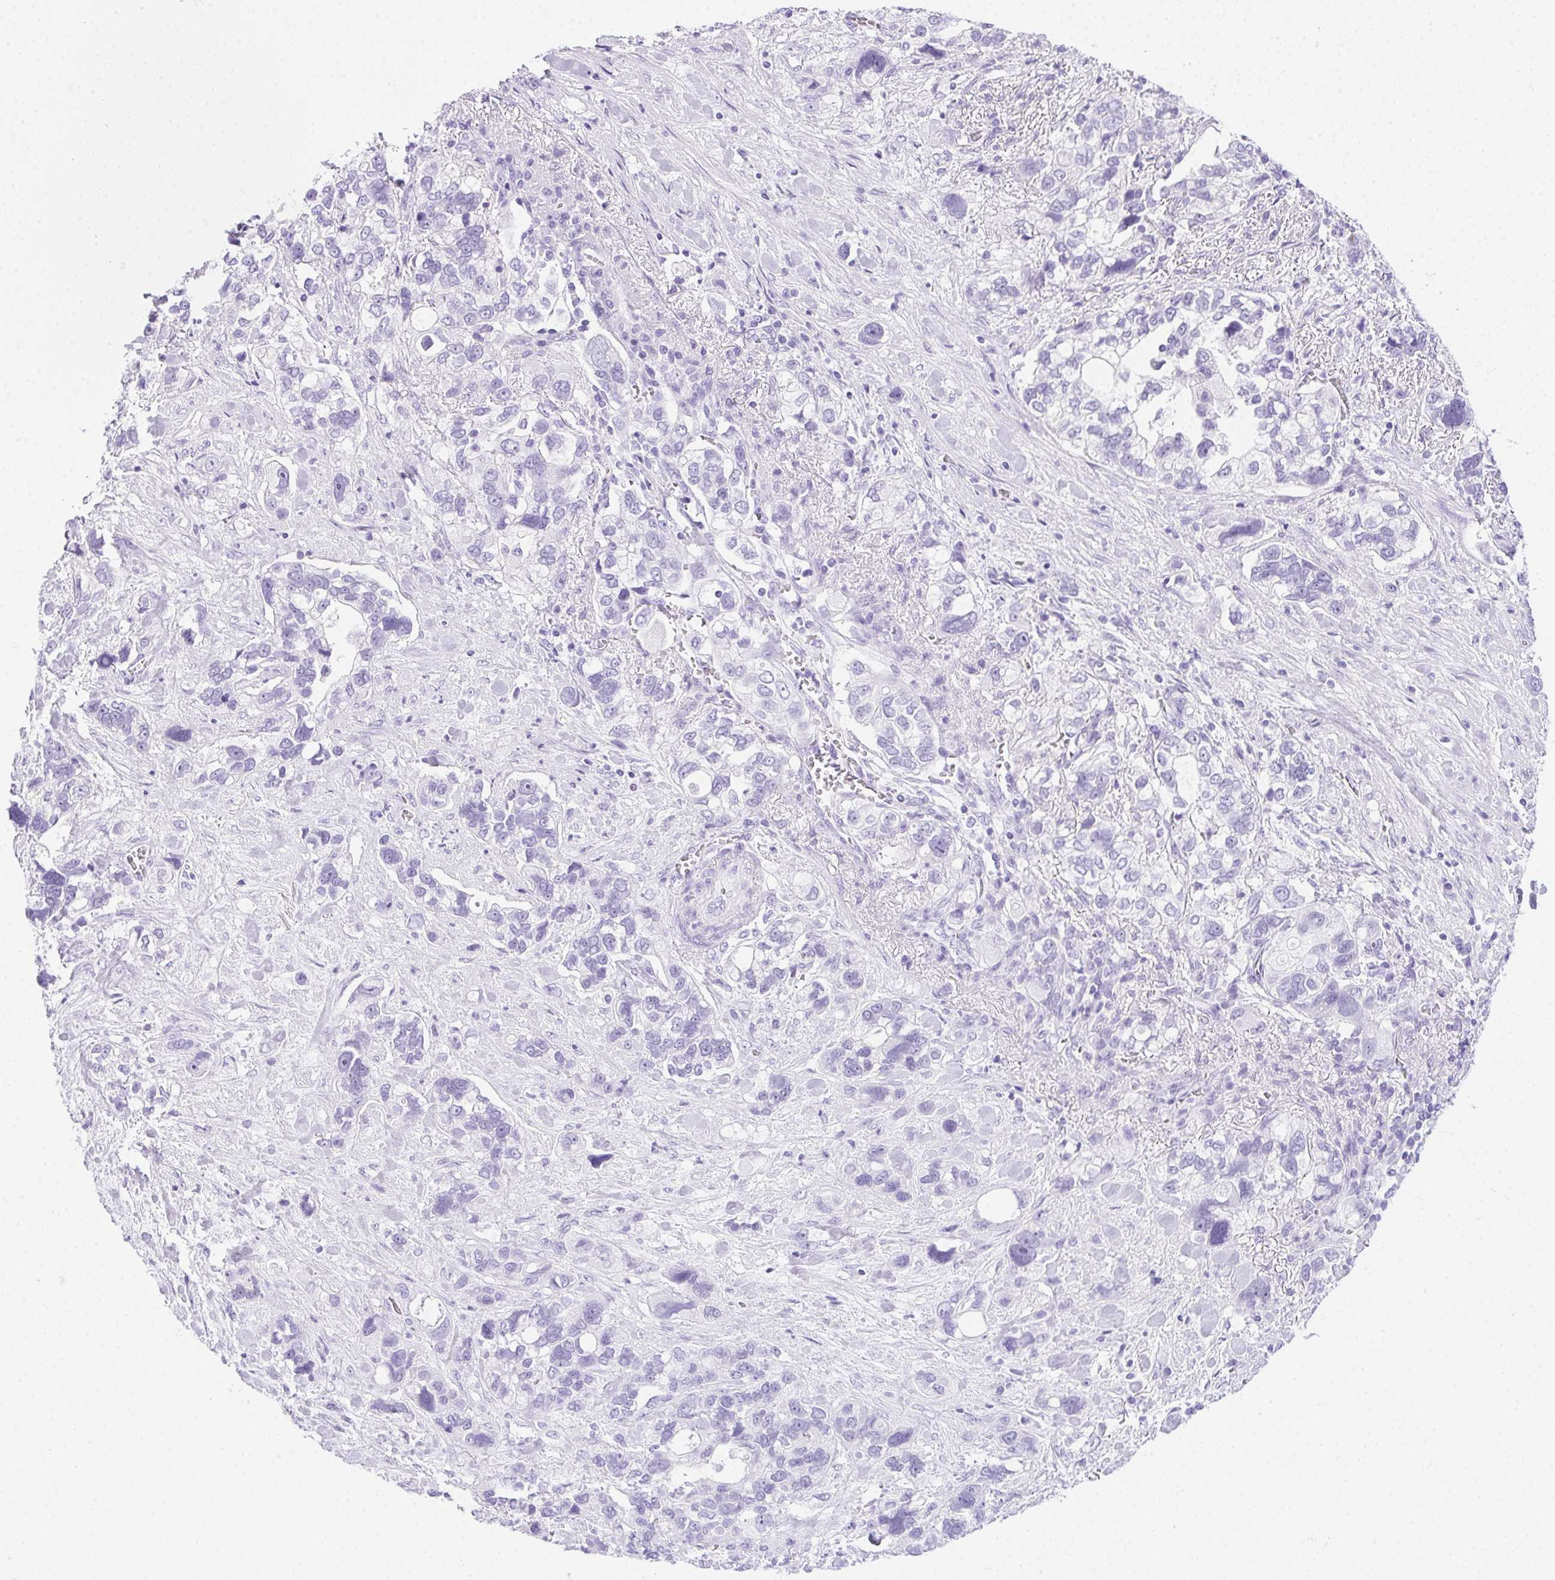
{"staining": {"intensity": "negative", "quantity": "none", "location": "none"}, "tissue": "stomach cancer", "cell_type": "Tumor cells", "image_type": "cancer", "snomed": [{"axis": "morphology", "description": "Adenocarcinoma, NOS"}, {"axis": "topography", "description": "Stomach, upper"}], "caption": "High power microscopy image of an immunohistochemistry micrograph of stomach cancer, revealing no significant positivity in tumor cells.", "gene": "SPACA5B", "patient": {"sex": "female", "age": 81}}